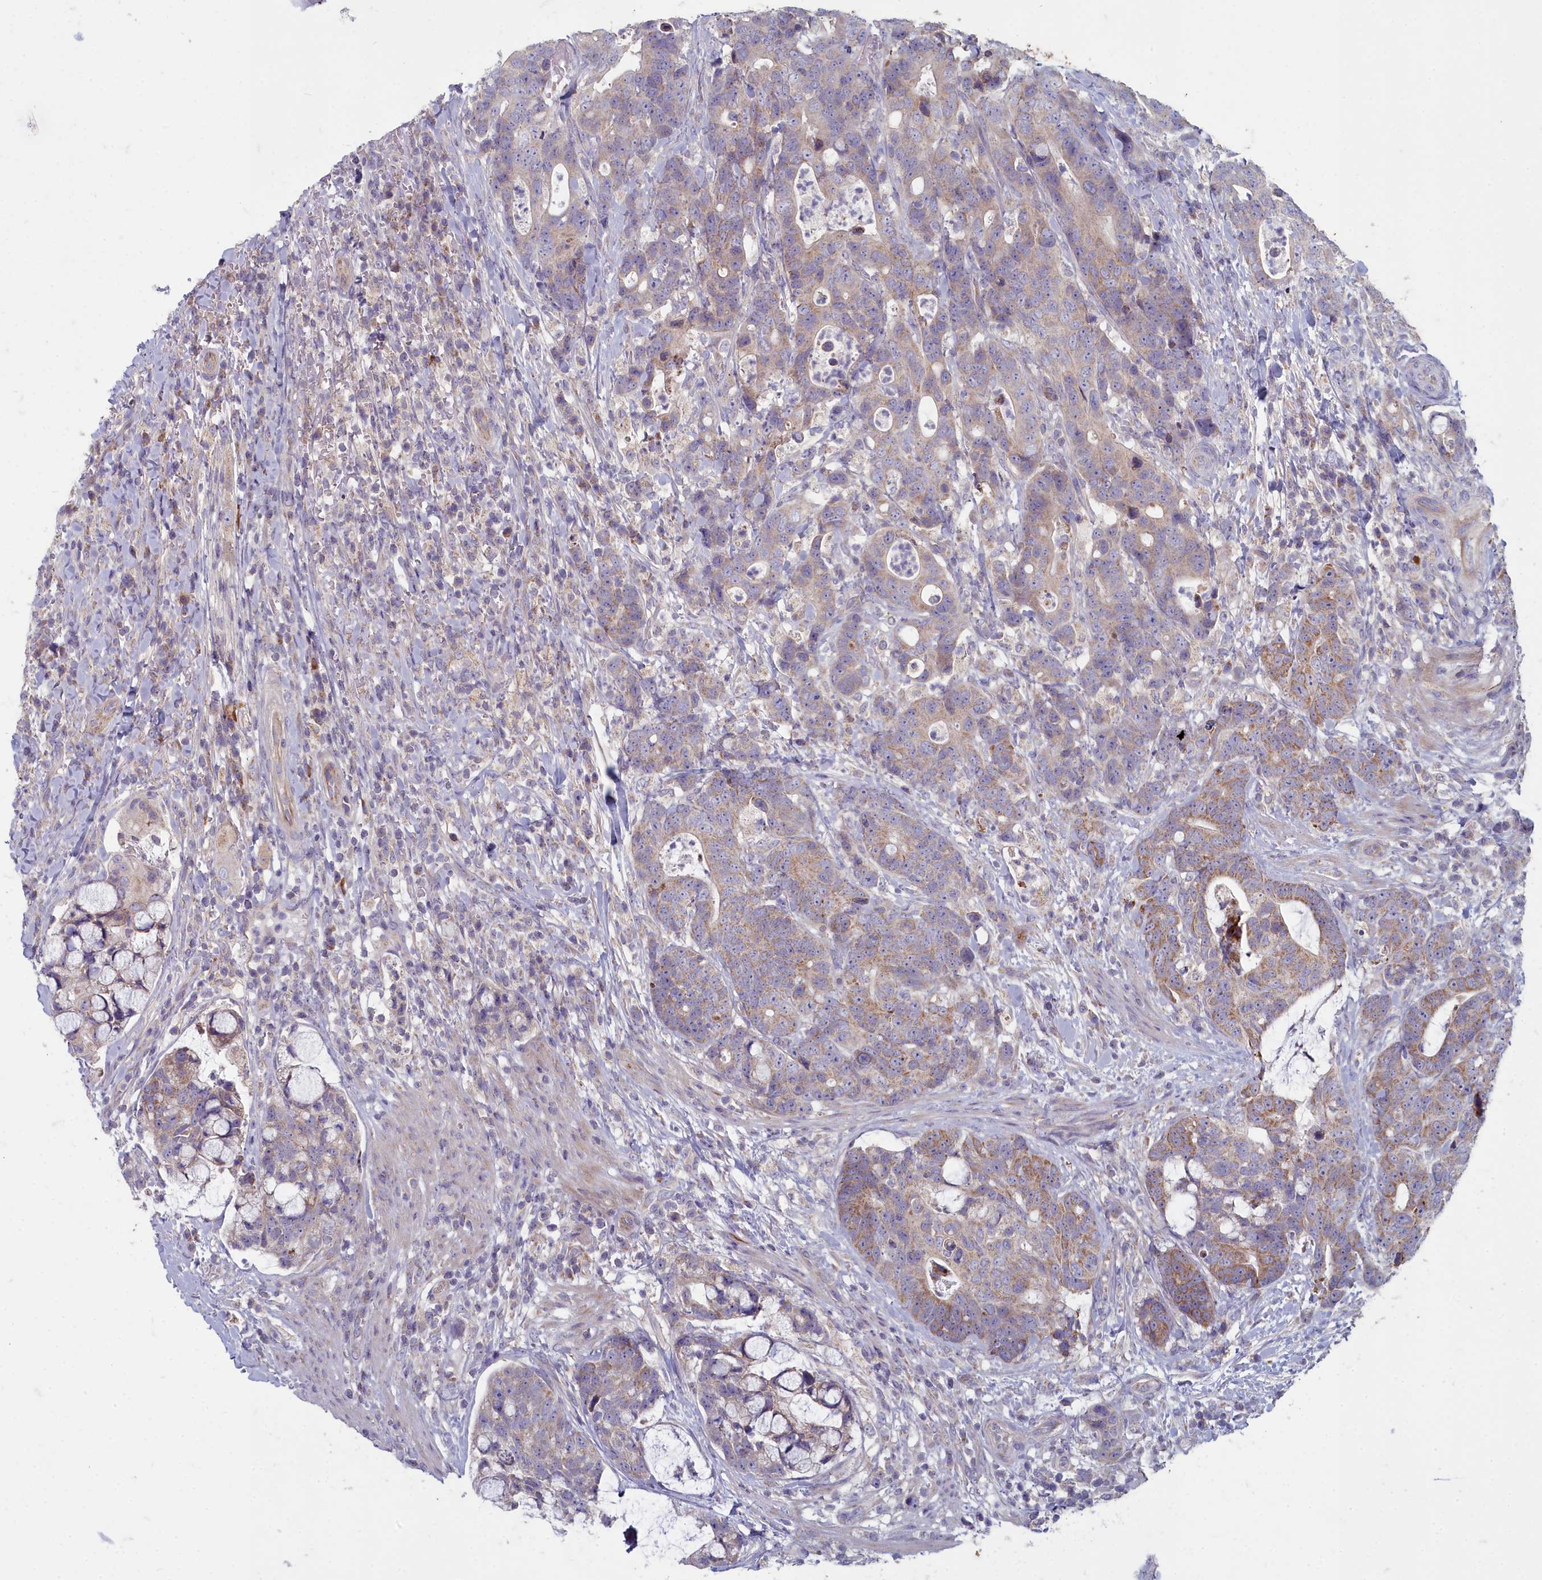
{"staining": {"intensity": "weak", "quantity": "25%-75%", "location": "cytoplasmic/membranous"}, "tissue": "colorectal cancer", "cell_type": "Tumor cells", "image_type": "cancer", "snomed": [{"axis": "morphology", "description": "Adenocarcinoma, NOS"}, {"axis": "topography", "description": "Colon"}], "caption": "Protein staining by immunohistochemistry reveals weak cytoplasmic/membranous staining in approximately 25%-75% of tumor cells in adenocarcinoma (colorectal).", "gene": "INSYN2A", "patient": {"sex": "female", "age": 82}}